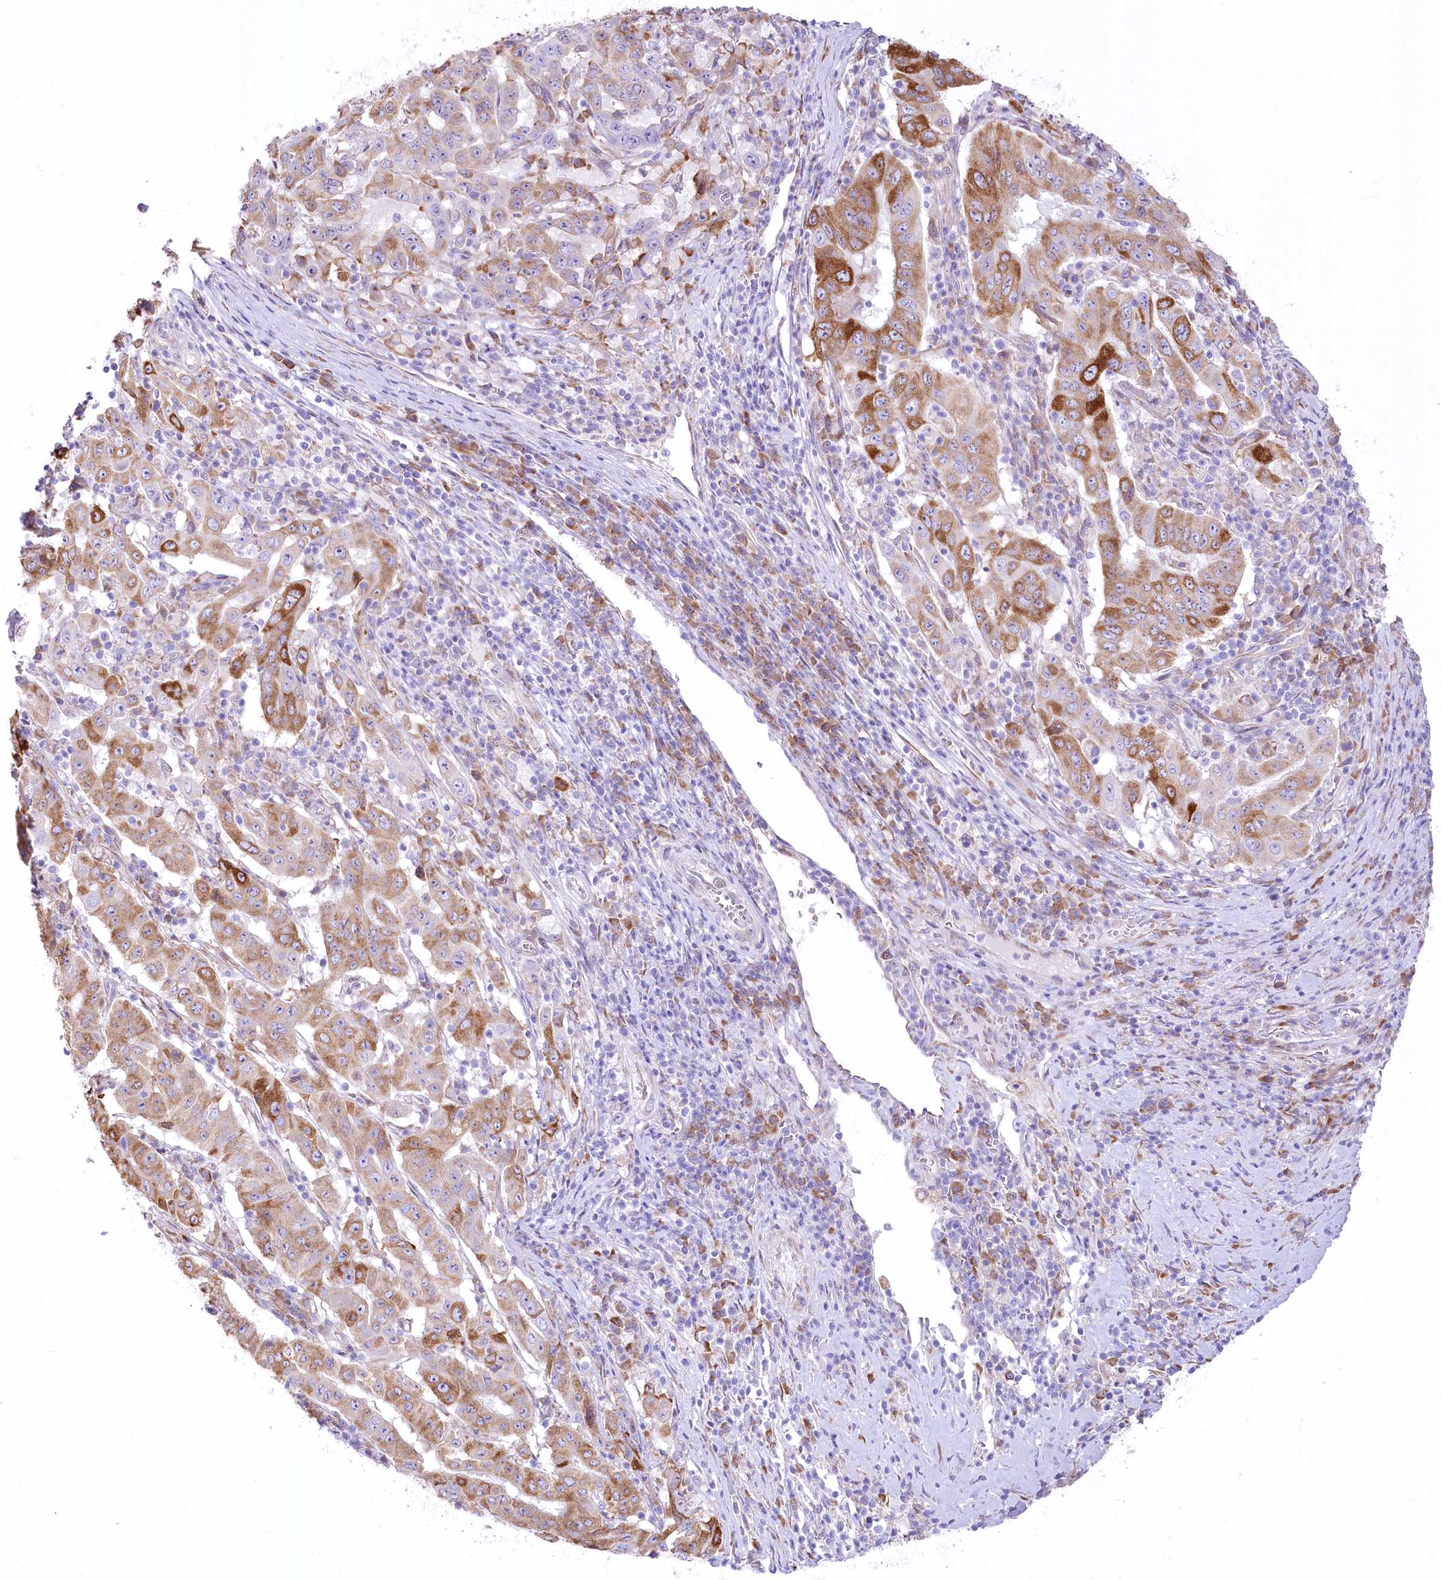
{"staining": {"intensity": "moderate", "quantity": ">75%", "location": "cytoplasmic/membranous"}, "tissue": "pancreatic cancer", "cell_type": "Tumor cells", "image_type": "cancer", "snomed": [{"axis": "morphology", "description": "Adenocarcinoma, NOS"}, {"axis": "topography", "description": "Pancreas"}], "caption": "Tumor cells display medium levels of moderate cytoplasmic/membranous positivity in approximately >75% of cells in human pancreatic cancer.", "gene": "STT3B", "patient": {"sex": "male", "age": 63}}